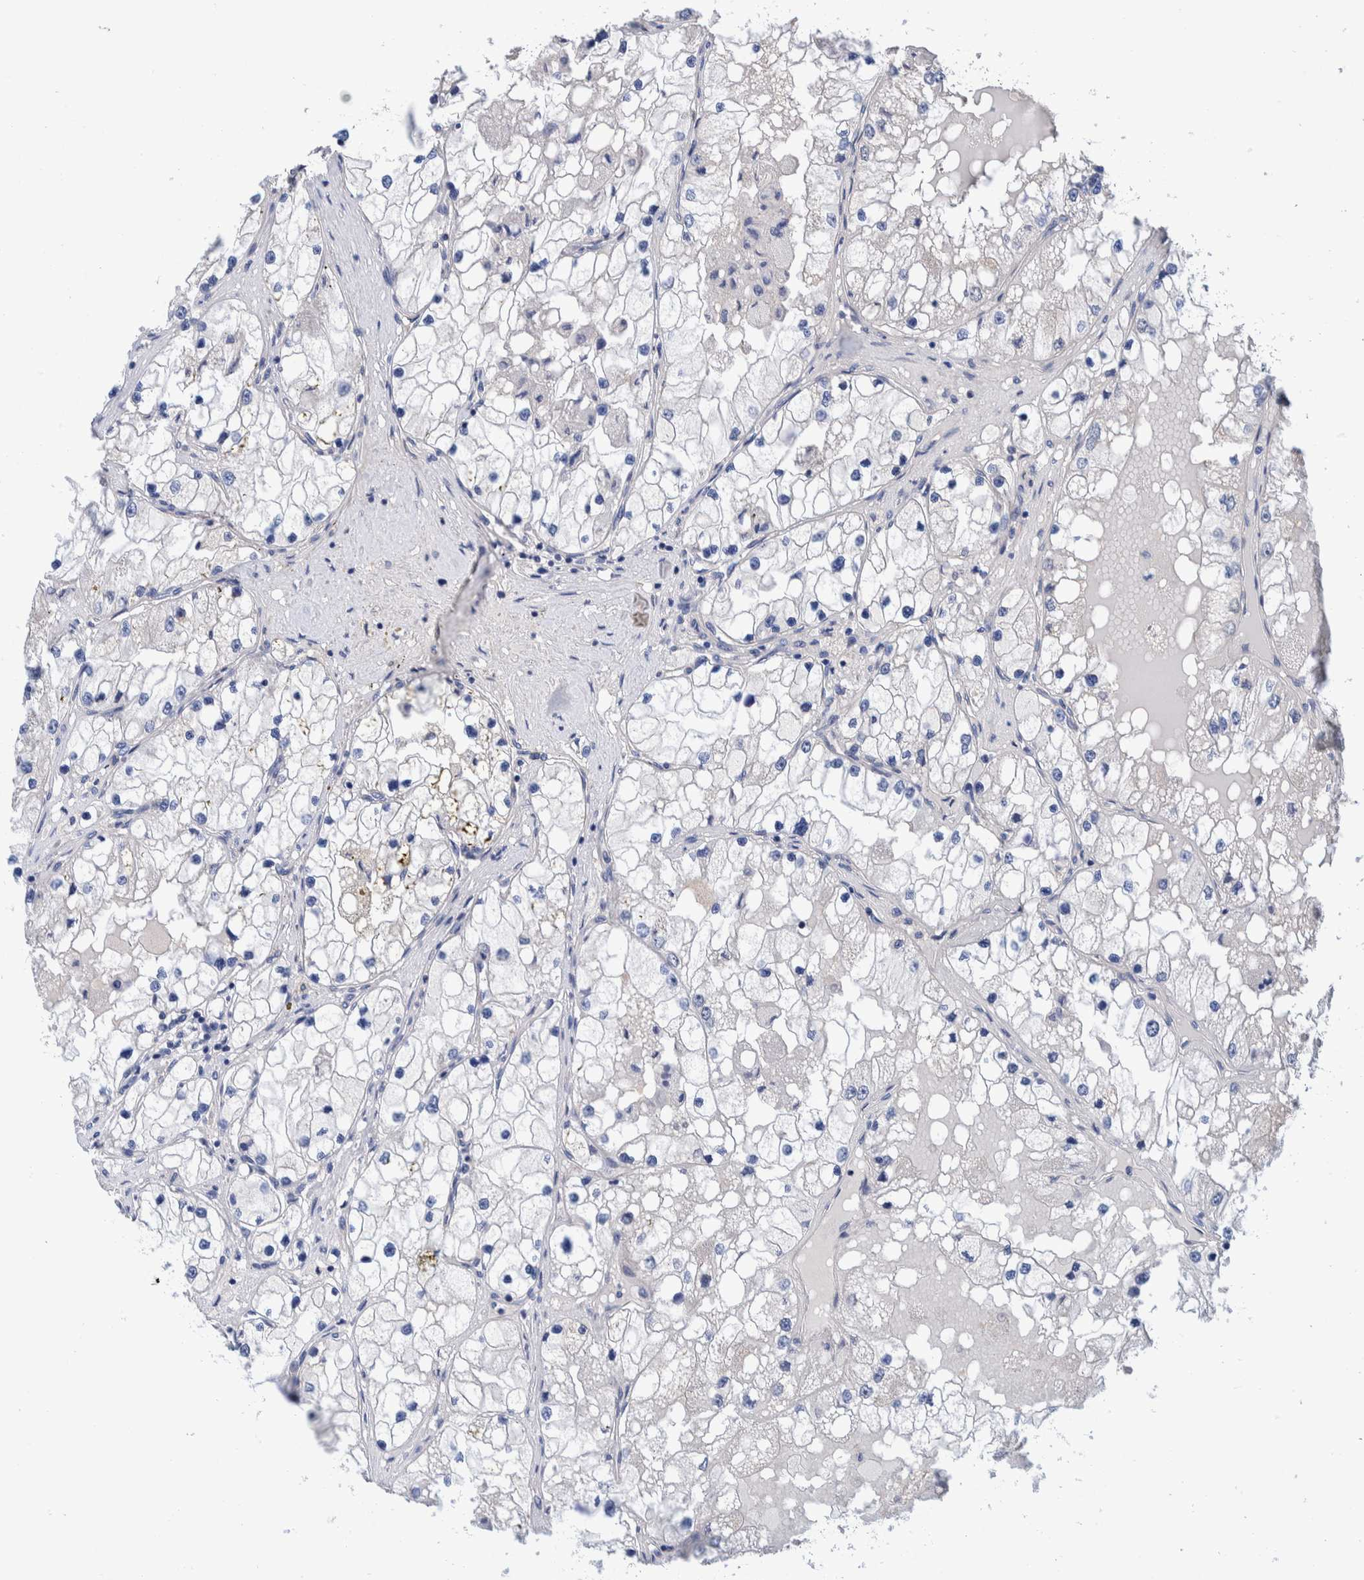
{"staining": {"intensity": "negative", "quantity": "none", "location": "none"}, "tissue": "renal cancer", "cell_type": "Tumor cells", "image_type": "cancer", "snomed": [{"axis": "morphology", "description": "Adenocarcinoma, NOS"}, {"axis": "topography", "description": "Kidney"}], "caption": "A high-resolution image shows immunohistochemistry staining of renal cancer (adenocarcinoma), which shows no significant positivity in tumor cells.", "gene": "SLC45A4", "patient": {"sex": "male", "age": 68}}